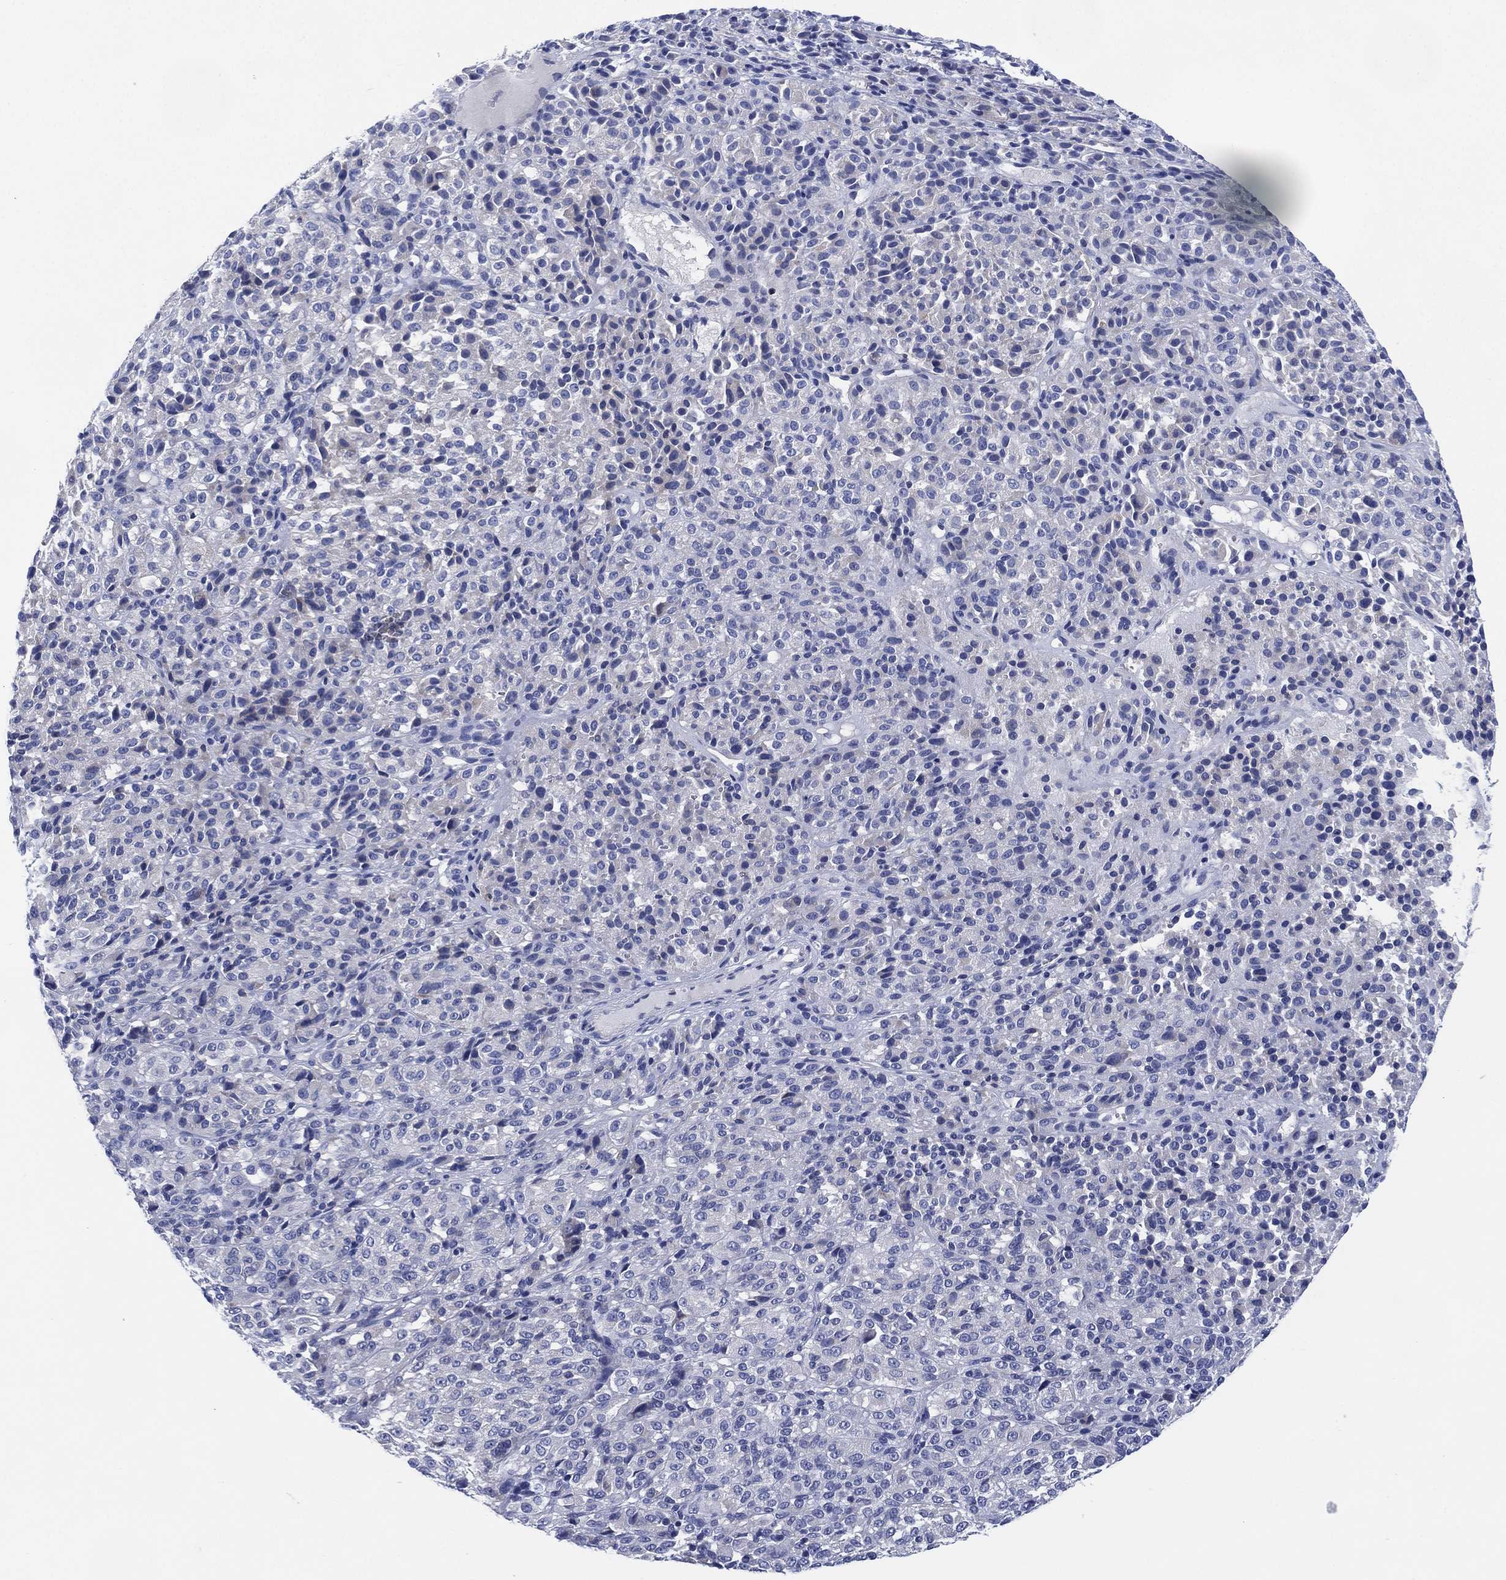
{"staining": {"intensity": "negative", "quantity": "none", "location": "none"}, "tissue": "melanoma", "cell_type": "Tumor cells", "image_type": "cancer", "snomed": [{"axis": "morphology", "description": "Malignant melanoma, Metastatic site"}, {"axis": "topography", "description": "Brain"}], "caption": "A histopathology image of human malignant melanoma (metastatic site) is negative for staining in tumor cells.", "gene": "CHRNA3", "patient": {"sex": "female", "age": 56}}